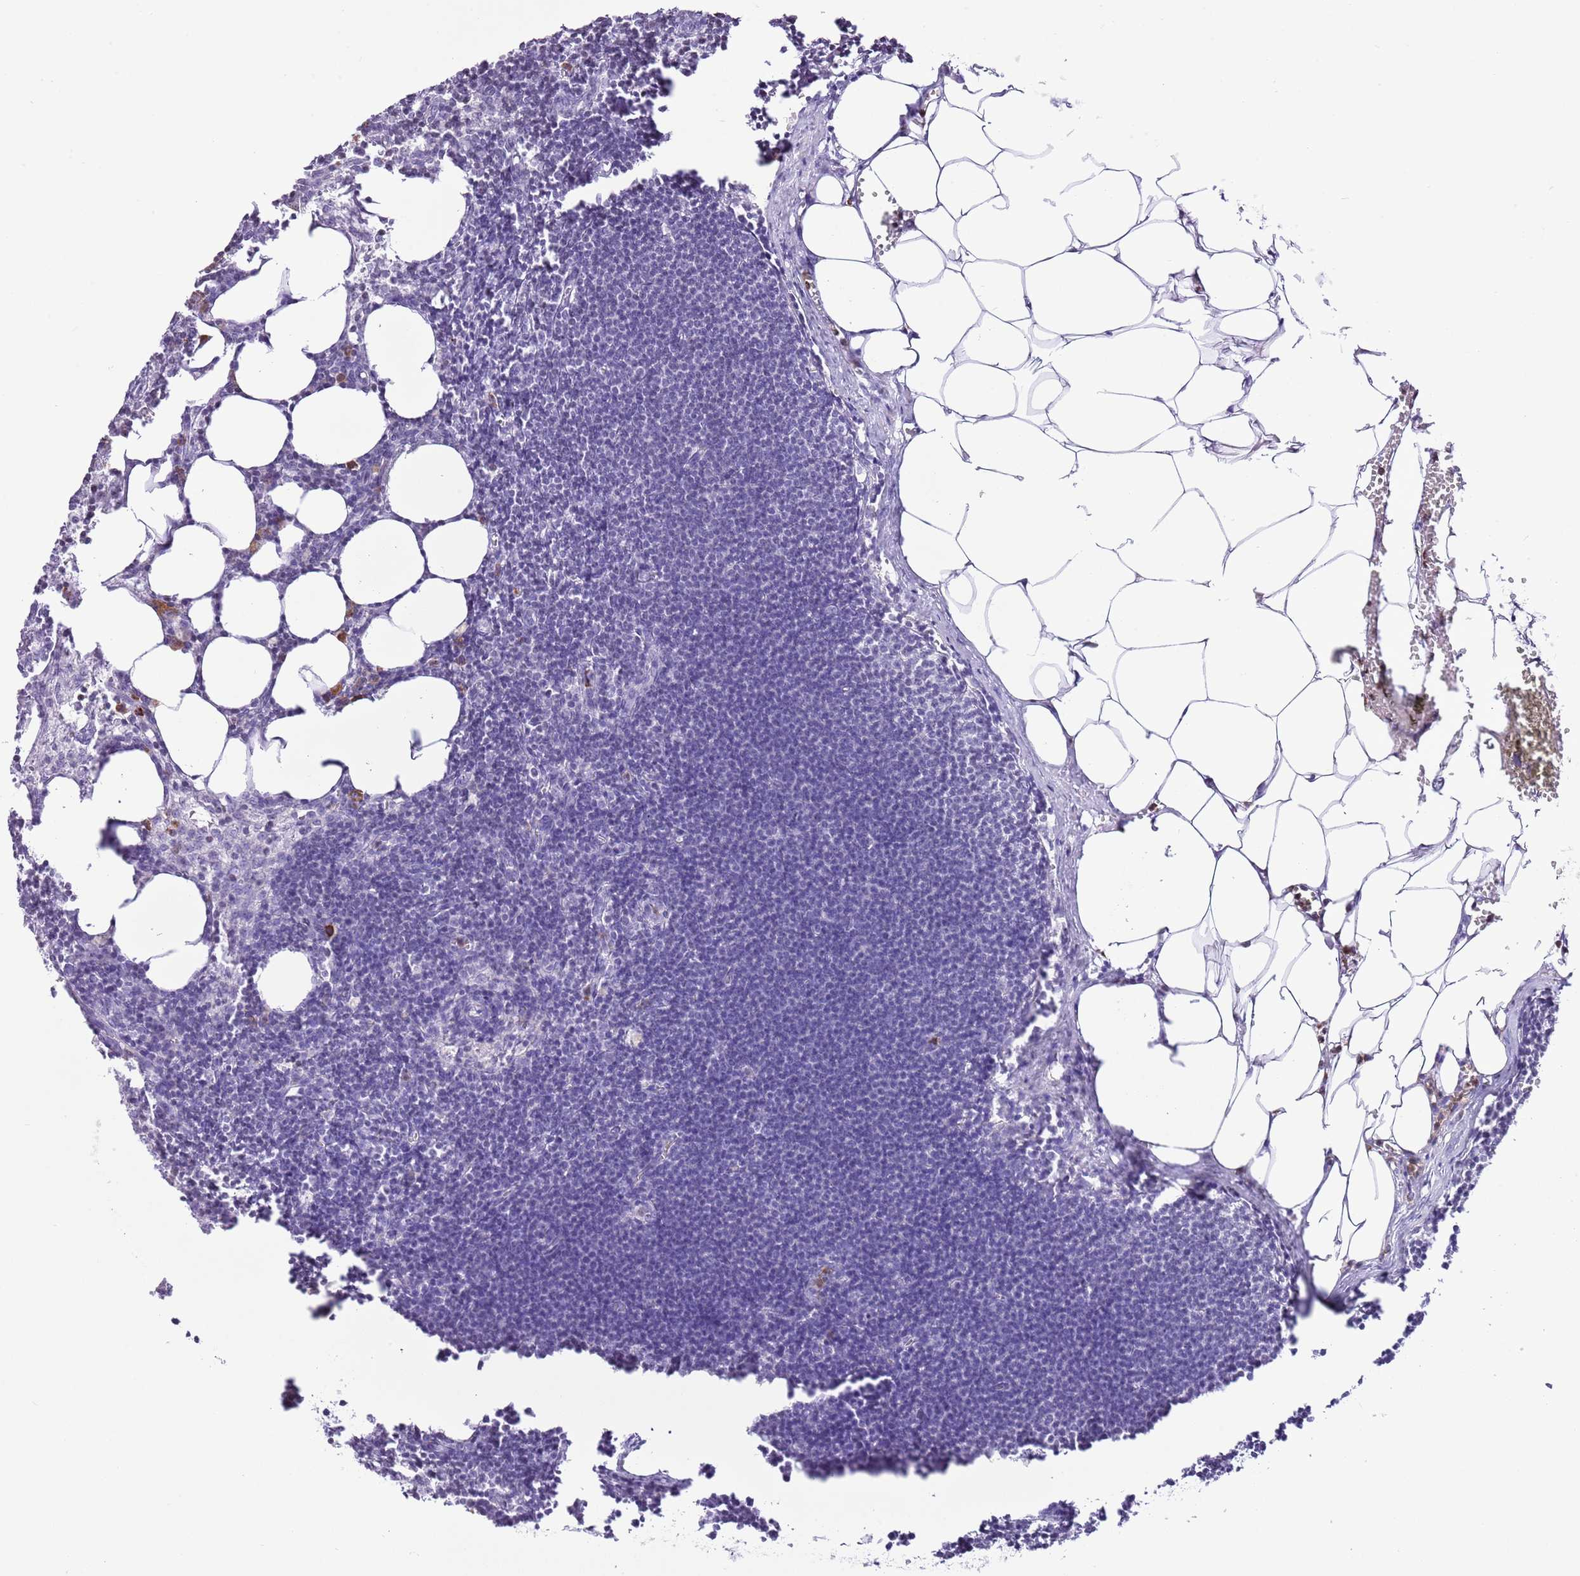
{"staining": {"intensity": "negative", "quantity": "none", "location": "none"}, "tissue": "lymph node", "cell_type": "Germinal center cells", "image_type": "normal", "snomed": [{"axis": "morphology", "description": "Normal tissue, NOS"}, {"axis": "topography", "description": "Lymph node"}], "caption": "Immunohistochemistry (IHC) micrograph of benign lymph node: lymph node stained with DAB shows no significant protein expression in germinal center cells. (DAB immunohistochemistry (IHC) visualized using brightfield microscopy, high magnification).", "gene": "PRR15", "patient": {"sex": "female", "age": 30}}